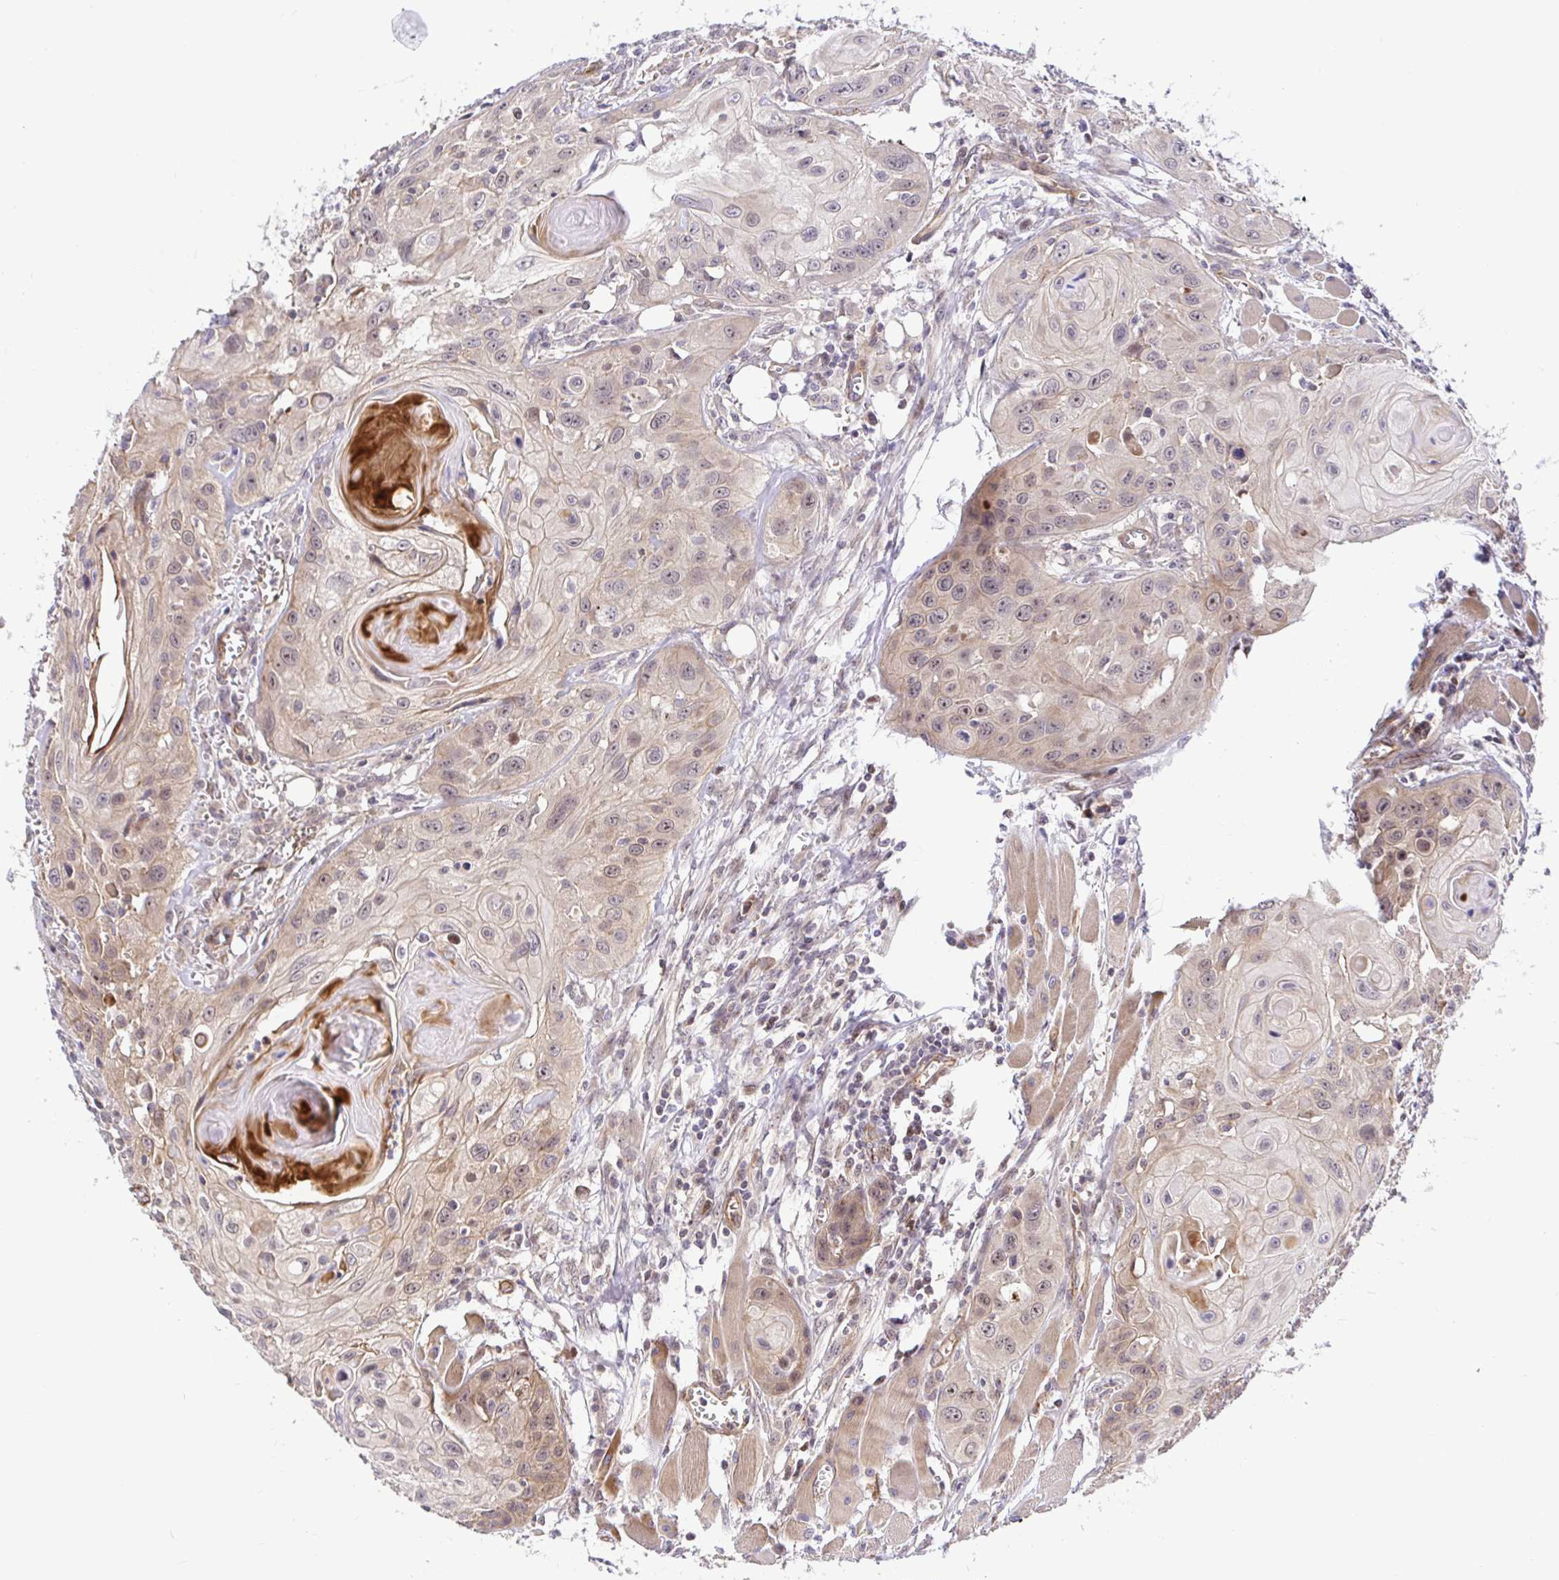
{"staining": {"intensity": "weak", "quantity": "25%-75%", "location": "cytoplasmic/membranous"}, "tissue": "head and neck cancer", "cell_type": "Tumor cells", "image_type": "cancer", "snomed": [{"axis": "morphology", "description": "Squamous cell carcinoma, NOS"}, {"axis": "topography", "description": "Oral tissue"}, {"axis": "topography", "description": "Head-Neck"}], "caption": "Protein staining demonstrates weak cytoplasmic/membranous expression in approximately 25%-75% of tumor cells in squamous cell carcinoma (head and neck).", "gene": "TRIM55", "patient": {"sex": "male", "age": 58}}